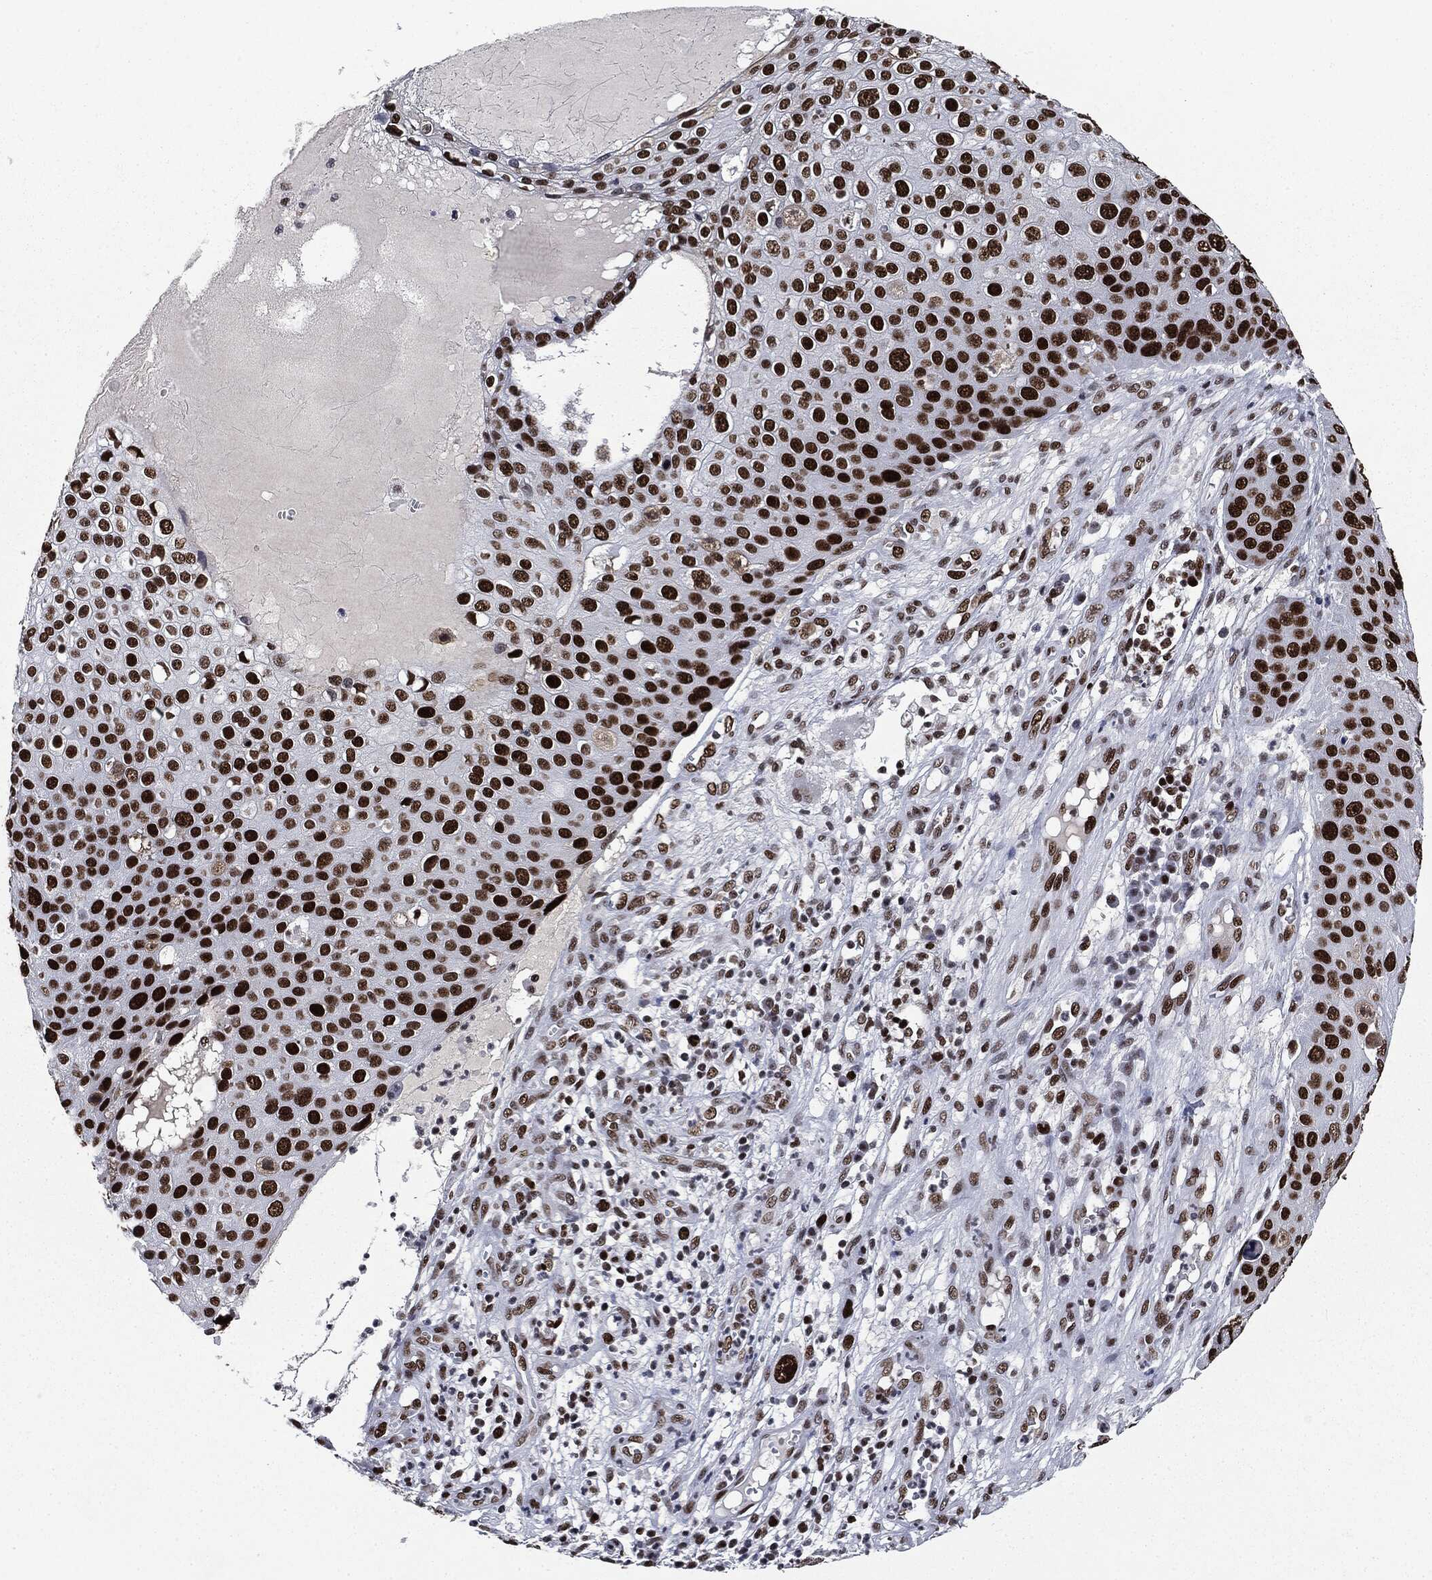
{"staining": {"intensity": "strong", "quantity": ">75%", "location": "nuclear"}, "tissue": "skin cancer", "cell_type": "Tumor cells", "image_type": "cancer", "snomed": [{"axis": "morphology", "description": "Squamous cell carcinoma, NOS"}, {"axis": "topography", "description": "Skin"}], "caption": "Tumor cells demonstrate high levels of strong nuclear staining in about >75% of cells in human squamous cell carcinoma (skin).", "gene": "MSH2", "patient": {"sex": "male", "age": 71}}